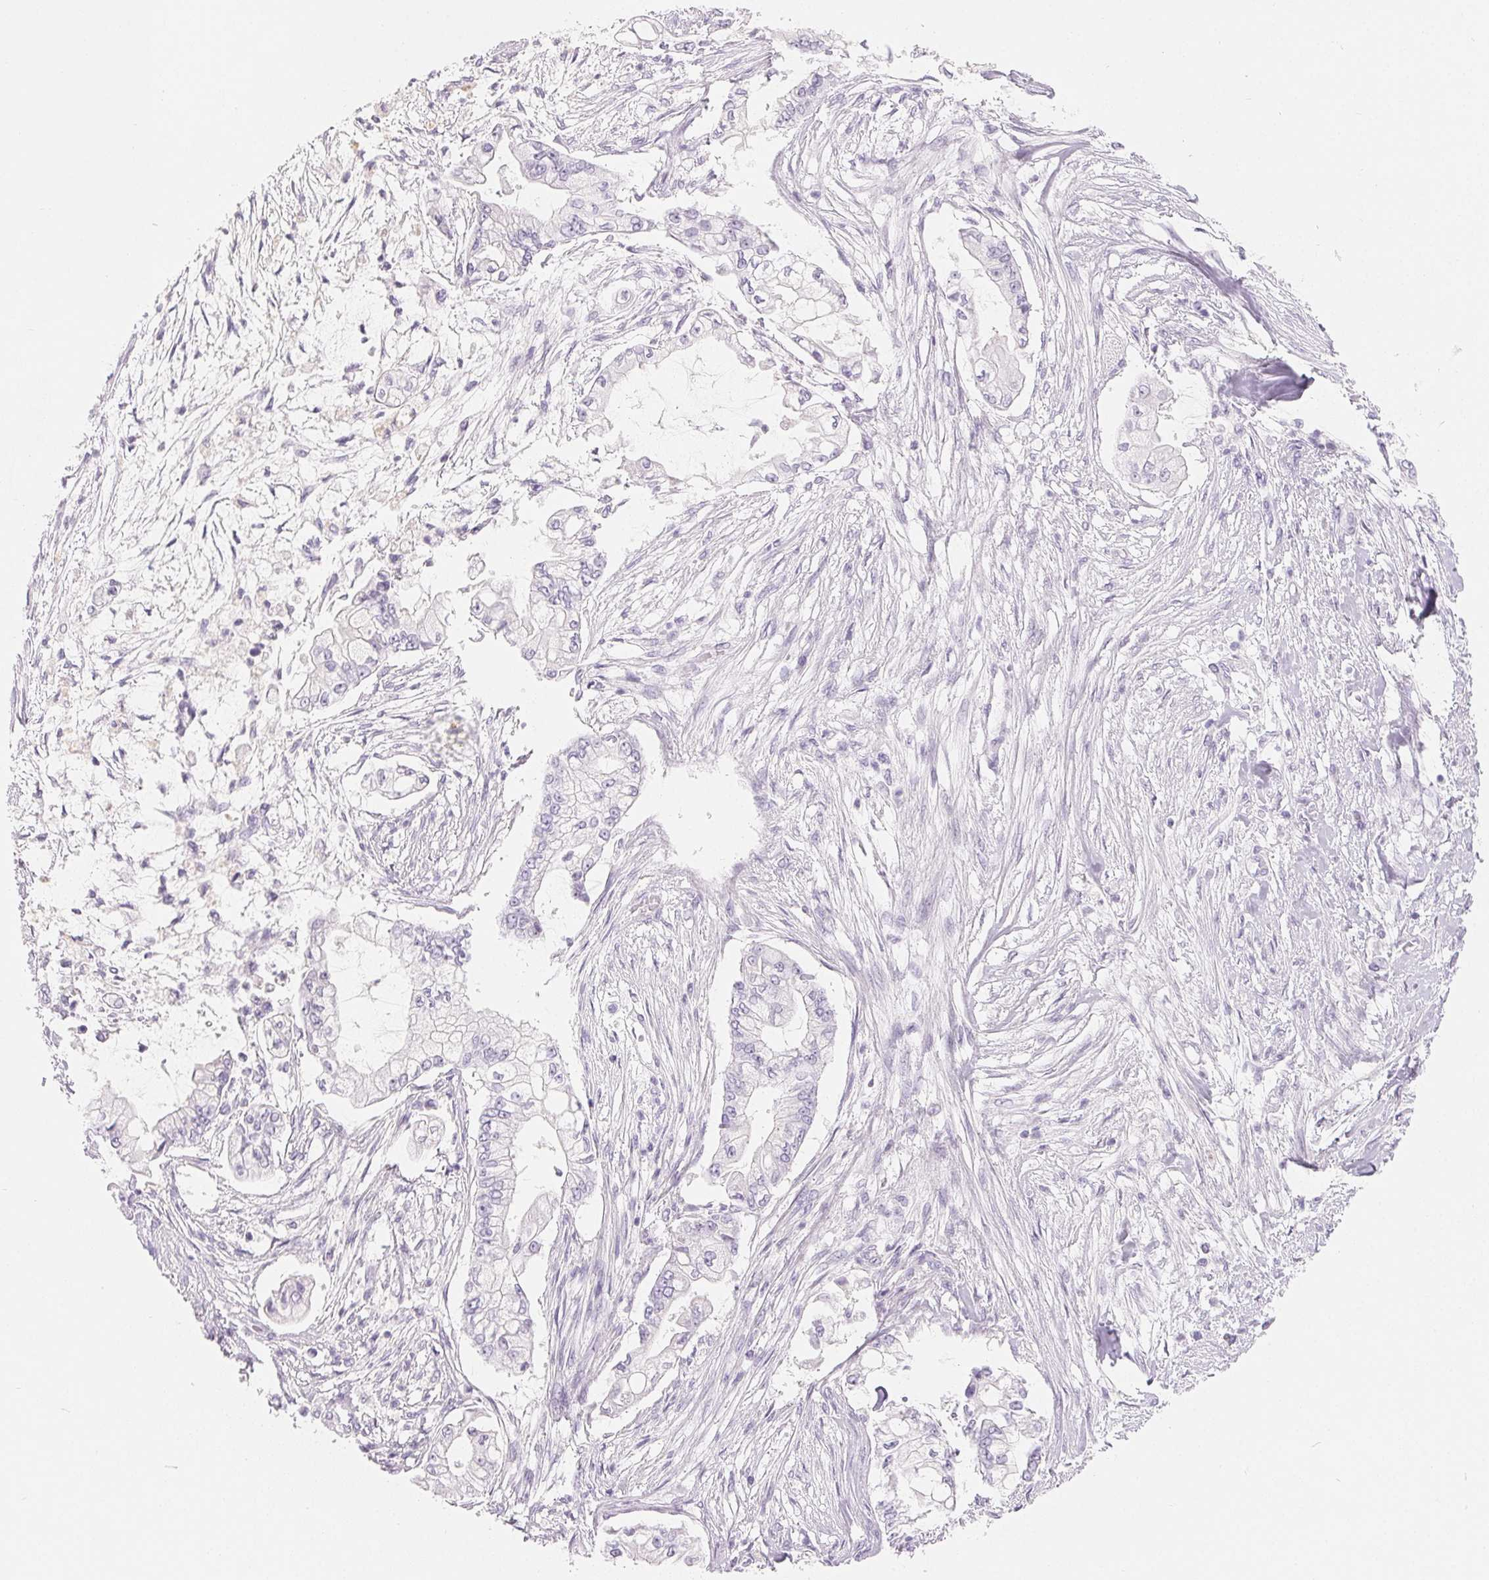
{"staining": {"intensity": "negative", "quantity": "none", "location": "none"}, "tissue": "pancreatic cancer", "cell_type": "Tumor cells", "image_type": "cancer", "snomed": [{"axis": "morphology", "description": "Adenocarcinoma, NOS"}, {"axis": "topography", "description": "Pancreas"}], "caption": "The histopathology image reveals no significant positivity in tumor cells of pancreatic cancer. The staining was performed using DAB (3,3'-diaminobenzidine) to visualize the protein expression in brown, while the nuclei were stained in blue with hematoxylin (Magnification: 20x).", "gene": "SPACA5B", "patient": {"sex": "female", "age": 69}}